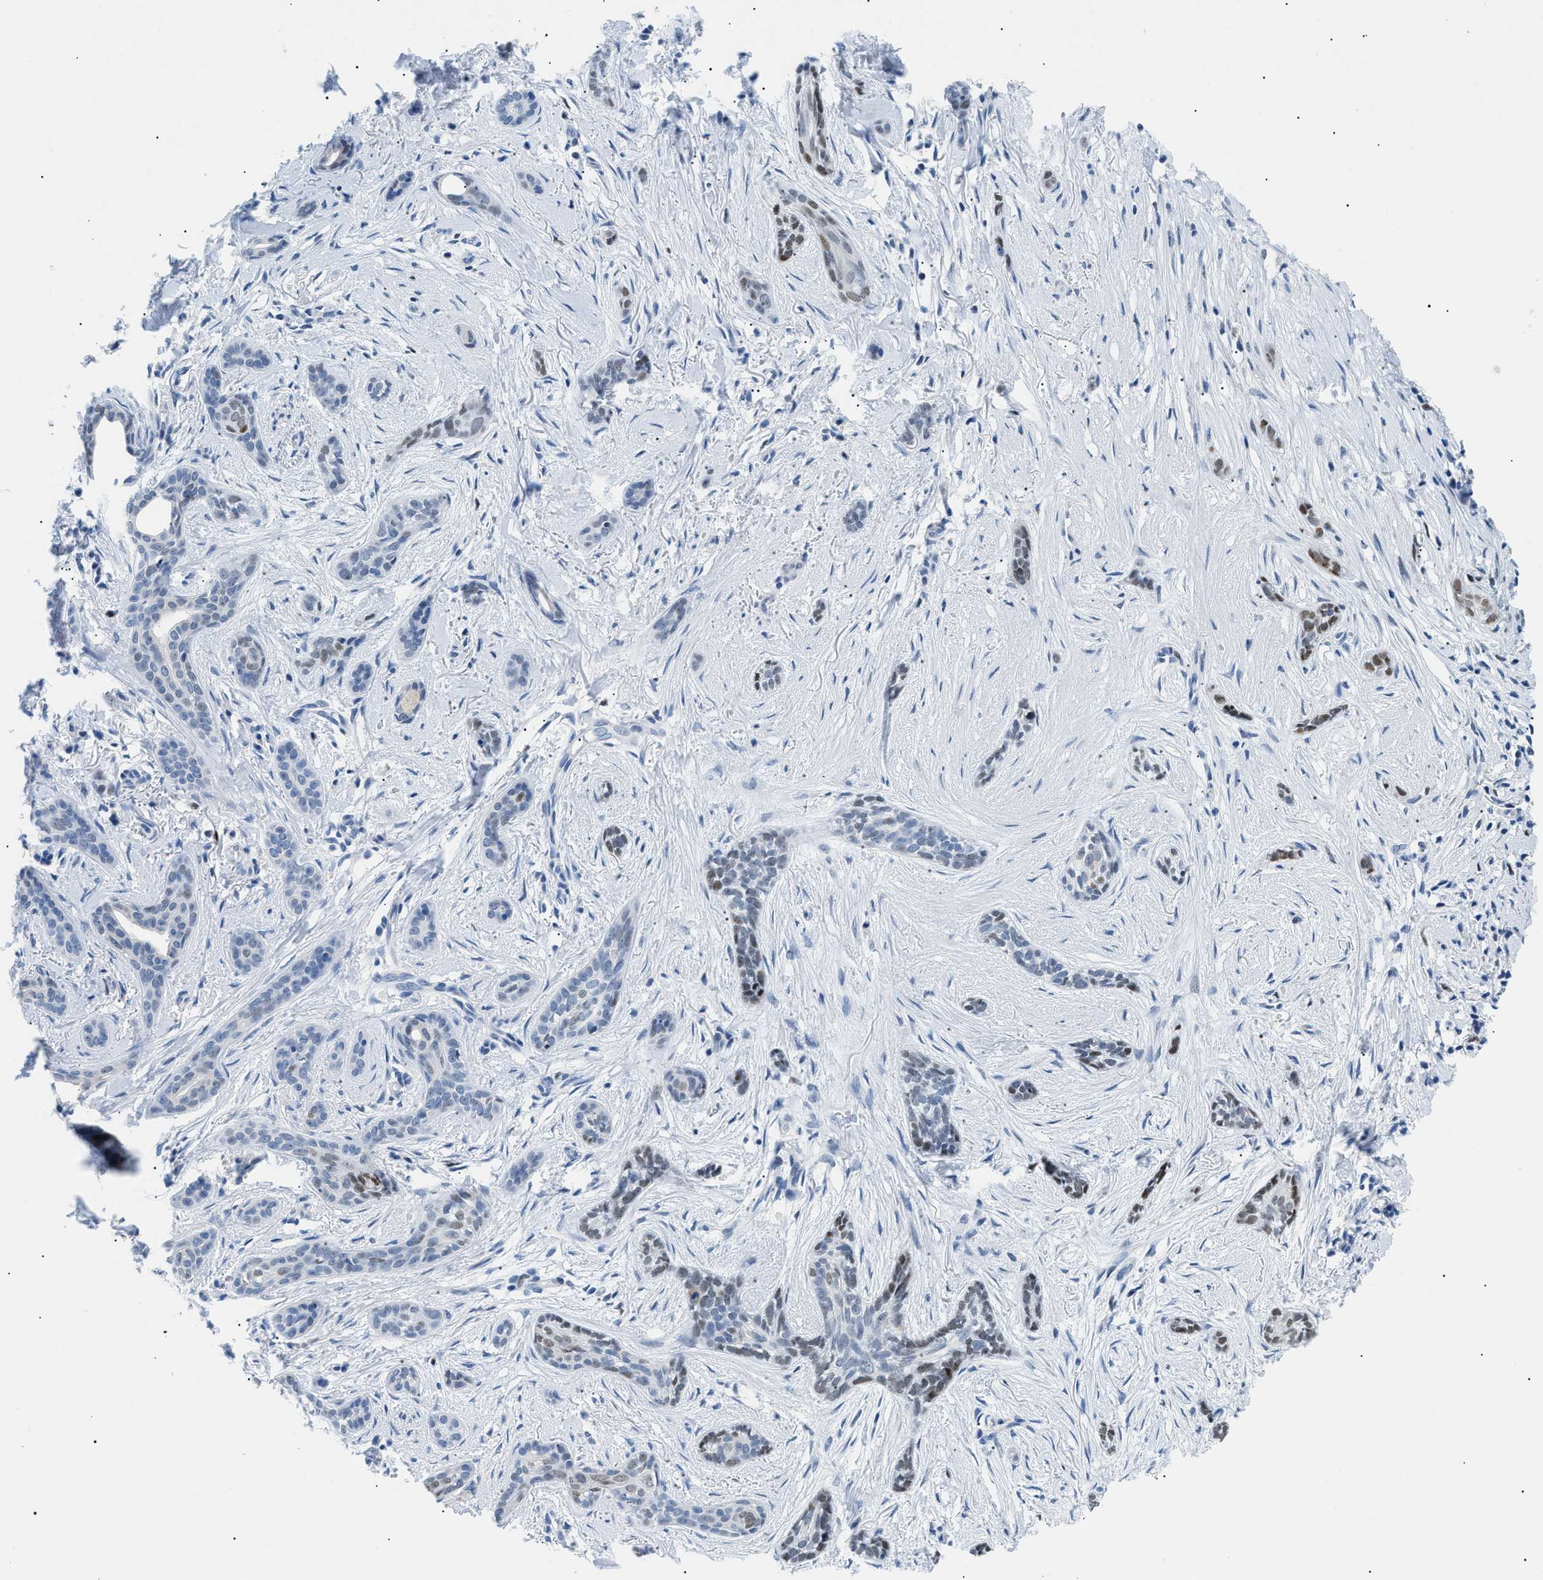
{"staining": {"intensity": "moderate", "quantity": "<25%", "location": "nuclear"}, "tissue": "skin cancer", "cell_type": "Tumor cells", "image_type": "cancer", "snomed": [{"axis": "morphology", "description": "Basal cell carcinoma"}, {"axis": "morphology", "description": "Adnexal tumor, benign"}, {"axis": "topography", "description": "Skin"}], "caption": "This is an image of immunohistochemistry staining of basal cell carcinoma (skin), which shows moderate staining in the nuclear of tumor cells.", "gene": "SMARCC1", "patient": {"sex": "female", "age": 42}}